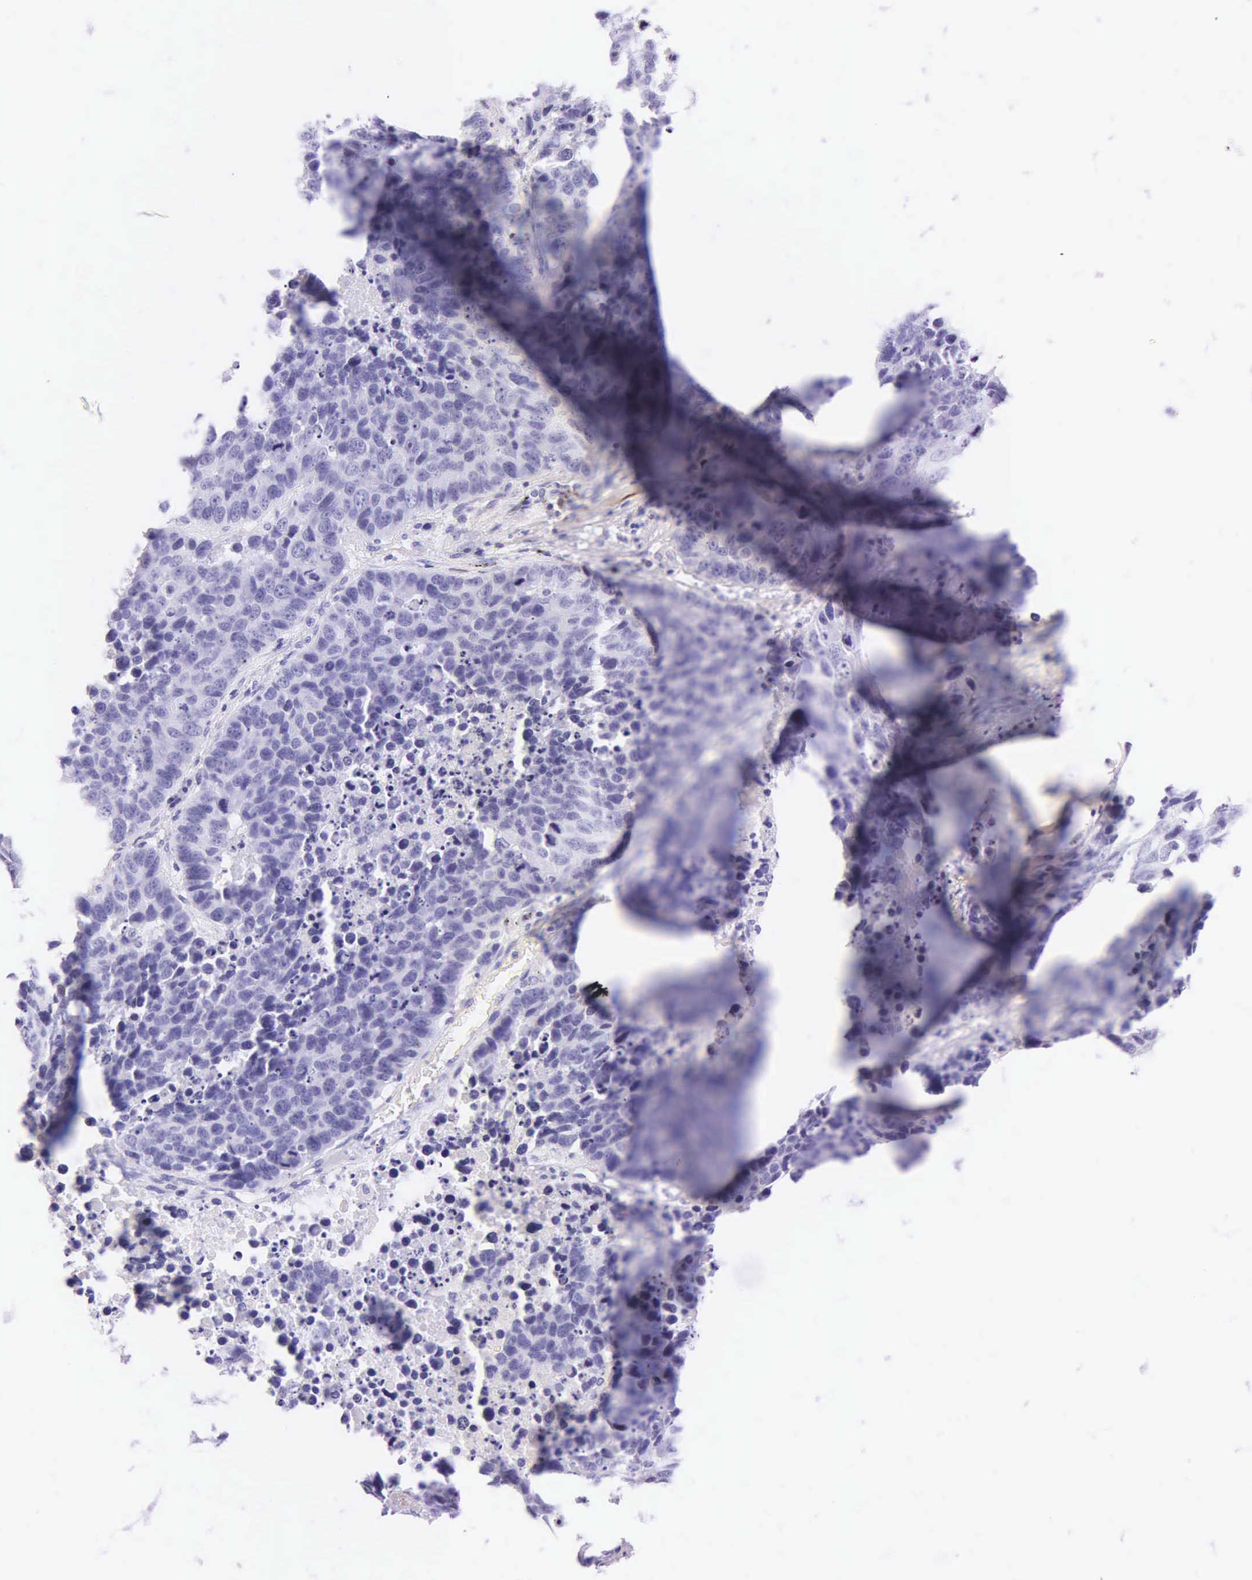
{"staining": {"intensity": "negative", "quantity": "none", "location": "none"}, "tissue": "lung cancer", "cell_type": "Tumor cells", "image_type": "cancer", "snomed": [{"axis": "morphology", "description": "Carcinoid, malignant, NOS"}, {"axis": "topography", "description": "Lung"}], "caption": "There is no significant staining in tumor cells of lung cancer. (DAB immunohistochemistry (IHC), high magnification).", "gene": "CALD1", "patient": {"sex": "male", "age": 60}}